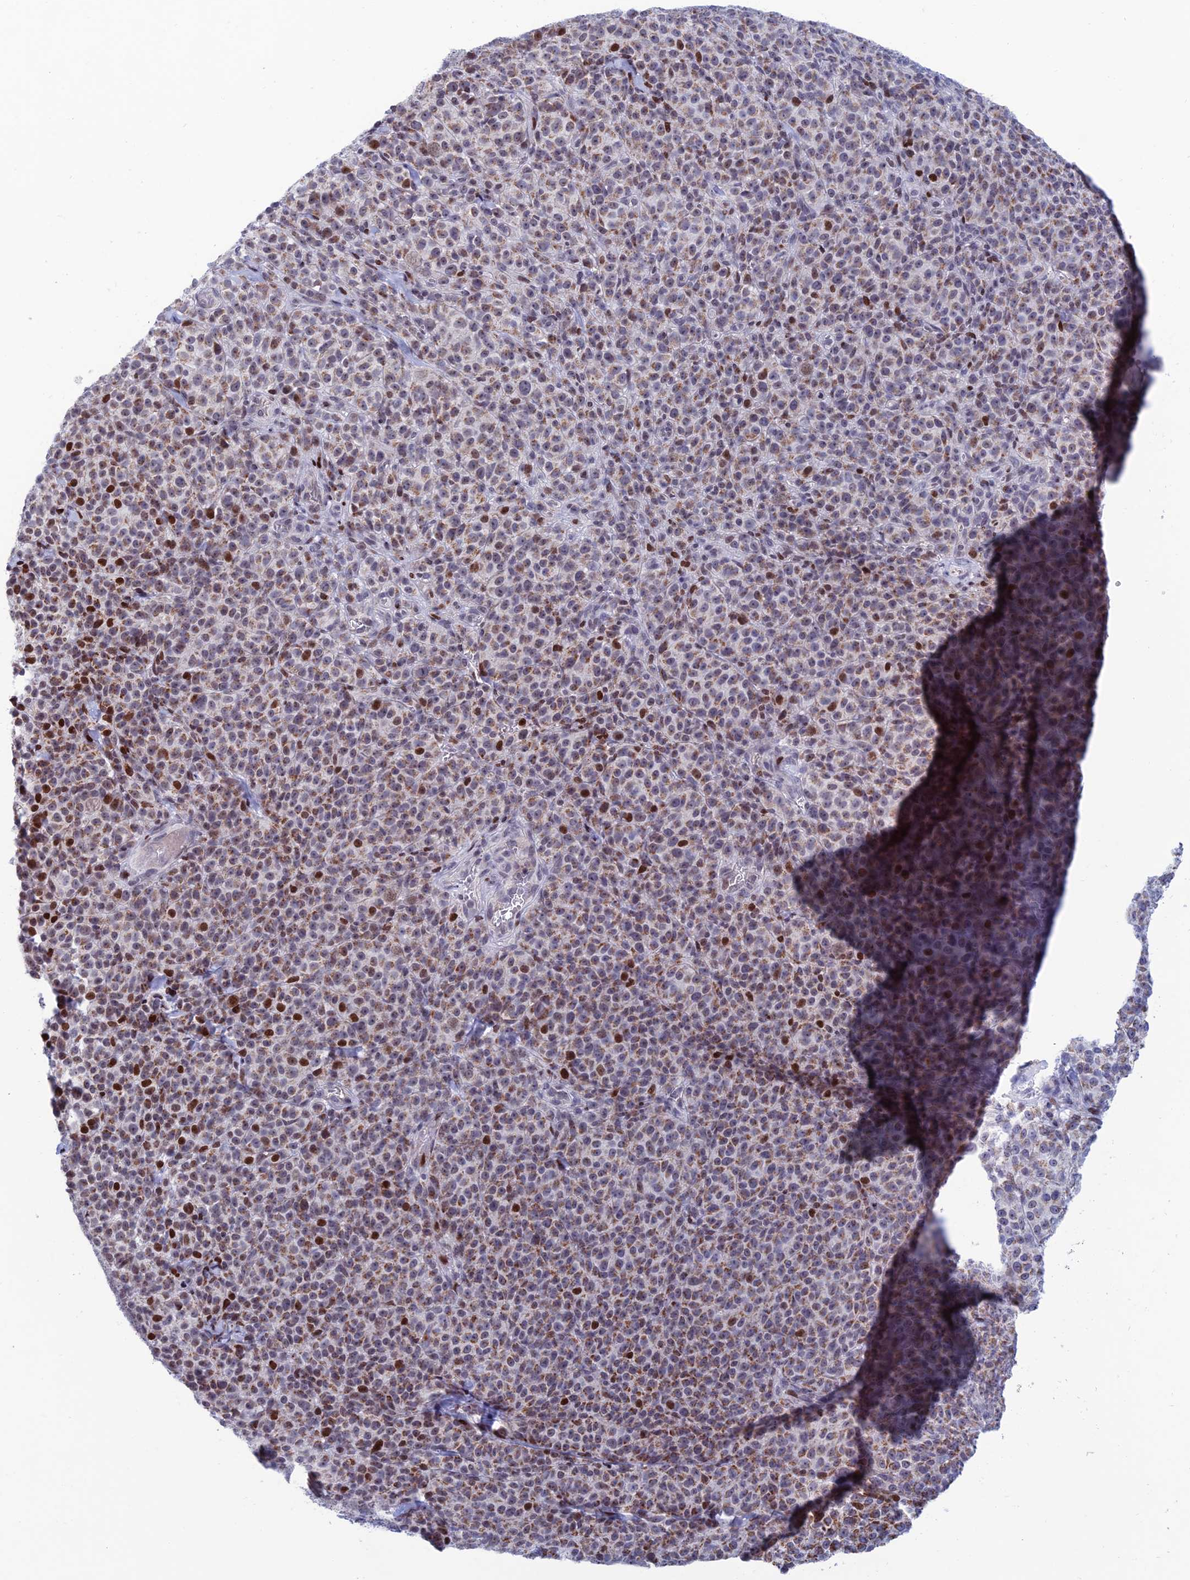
{"staining": {"intensity": "moderate", "quantity": ">75%", "location": "cytoplasmic/membranous,nuclear"}, "tissue": "melanoma", "cell_type": "Tumor cells", "image_type": "cancer", "snomed": [{"axis": "morphology", "description": "Normal tissue, NOS"}, {"axis": "morphology", "description": "Malignant melanoma, NOS"}, {"axis": "topography", "description": "Skin"}], "caption": "Brown immunohistochemical staining in human melanoma displays moderate cytoplasmic/membranous and nuclear expression in about >75% of tumor cells.", "gene": "AFF3", "patient": {"sex": "female", "age": 34}}